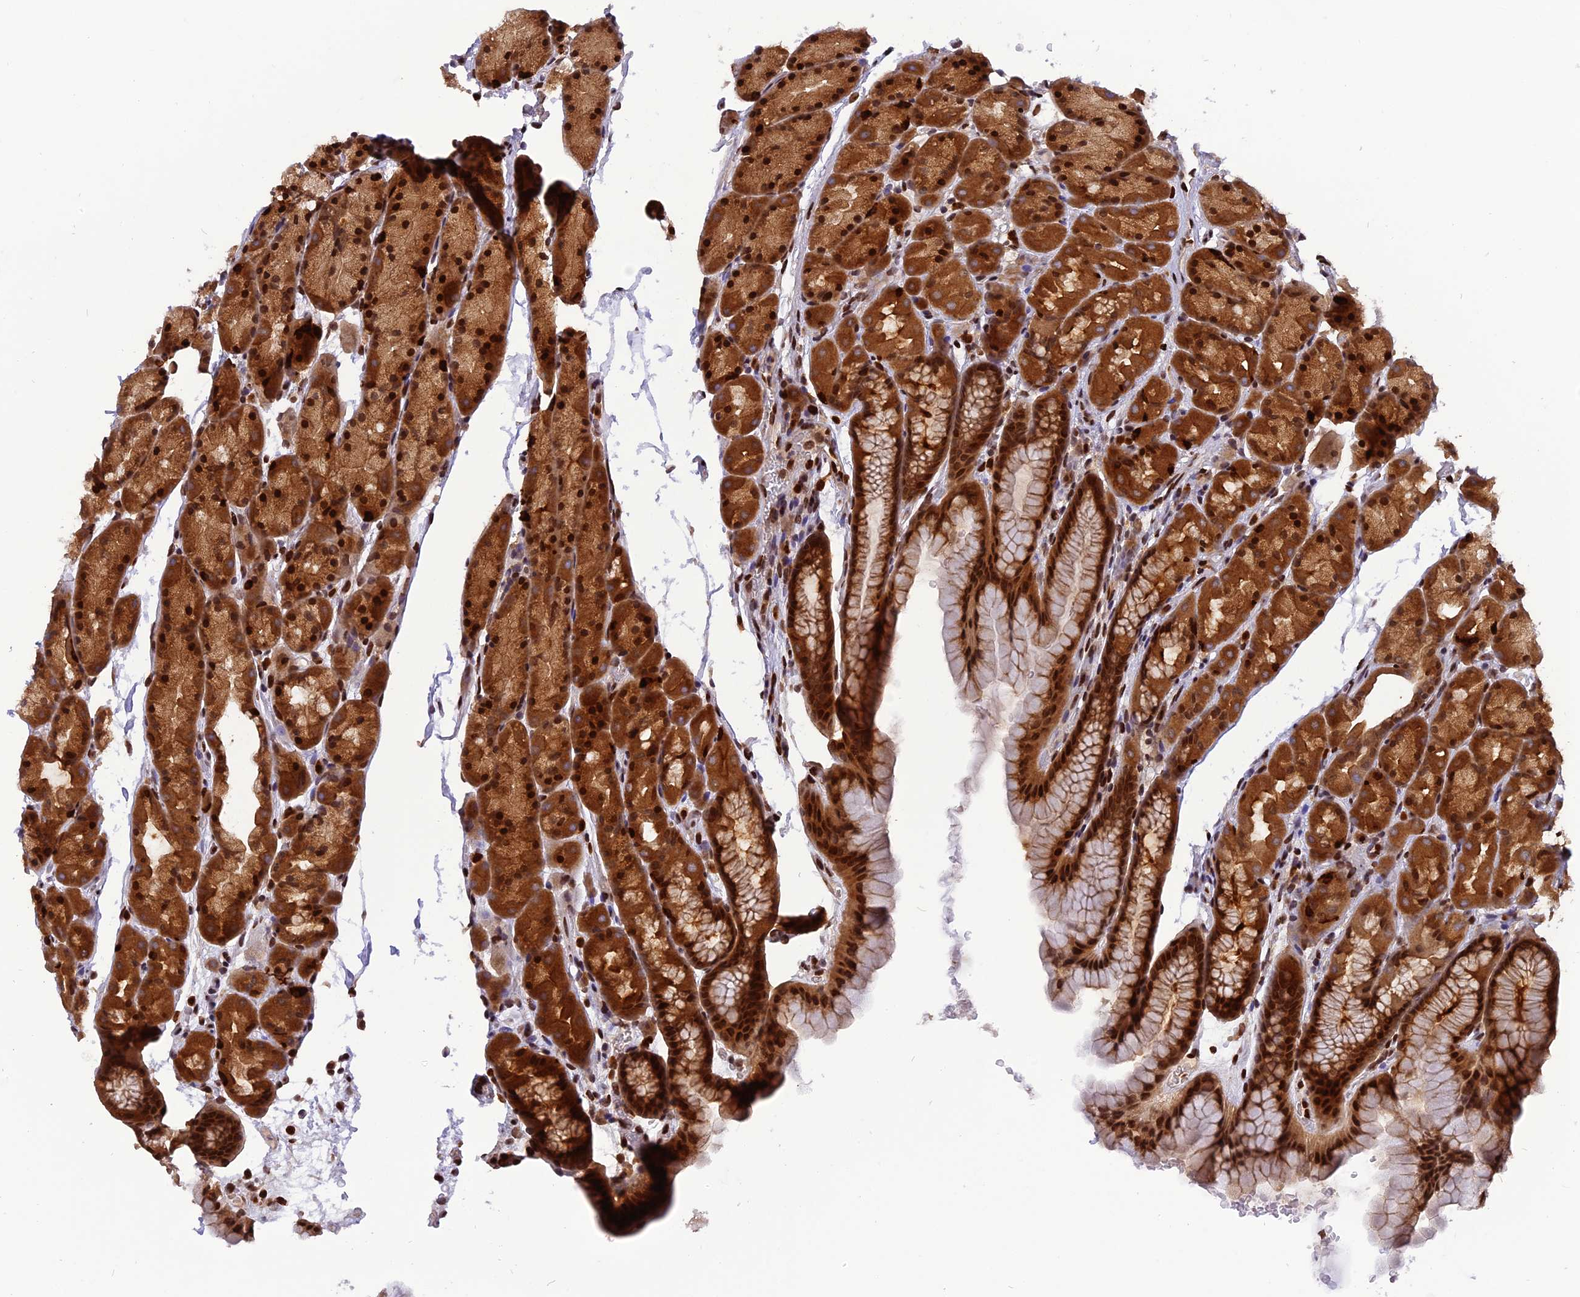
{"staining": {"intensity": "strong", "quantity": ">75%", "location": "cytoplasmic/membranous,nuclear"}, "tissue": "stomach", "cell_type": "Glandular cells", "image_type": "normal", "snomed": [{"axis": "morphology", "description": "Normal tissue, NOS"}, {"axis": "topography", "description": "Stomach, upper"}, {"axis": "topography", "description": "Stomach"}], "caption": "Immunohistochemistry staining of normal stomach, which shows high levels of strong cytoplasmic/membranous,nuclear positivity in about >75% of glandular cells indicating strong cytoplasmic/membranous,nuclear protein expression. The staining was performed using DAB (brown) for protein detection and nuclei were counterstained in hematoxylin (blue).", "gene": "RABGGTA", "patient": {"sex": "male", "age": 47}}